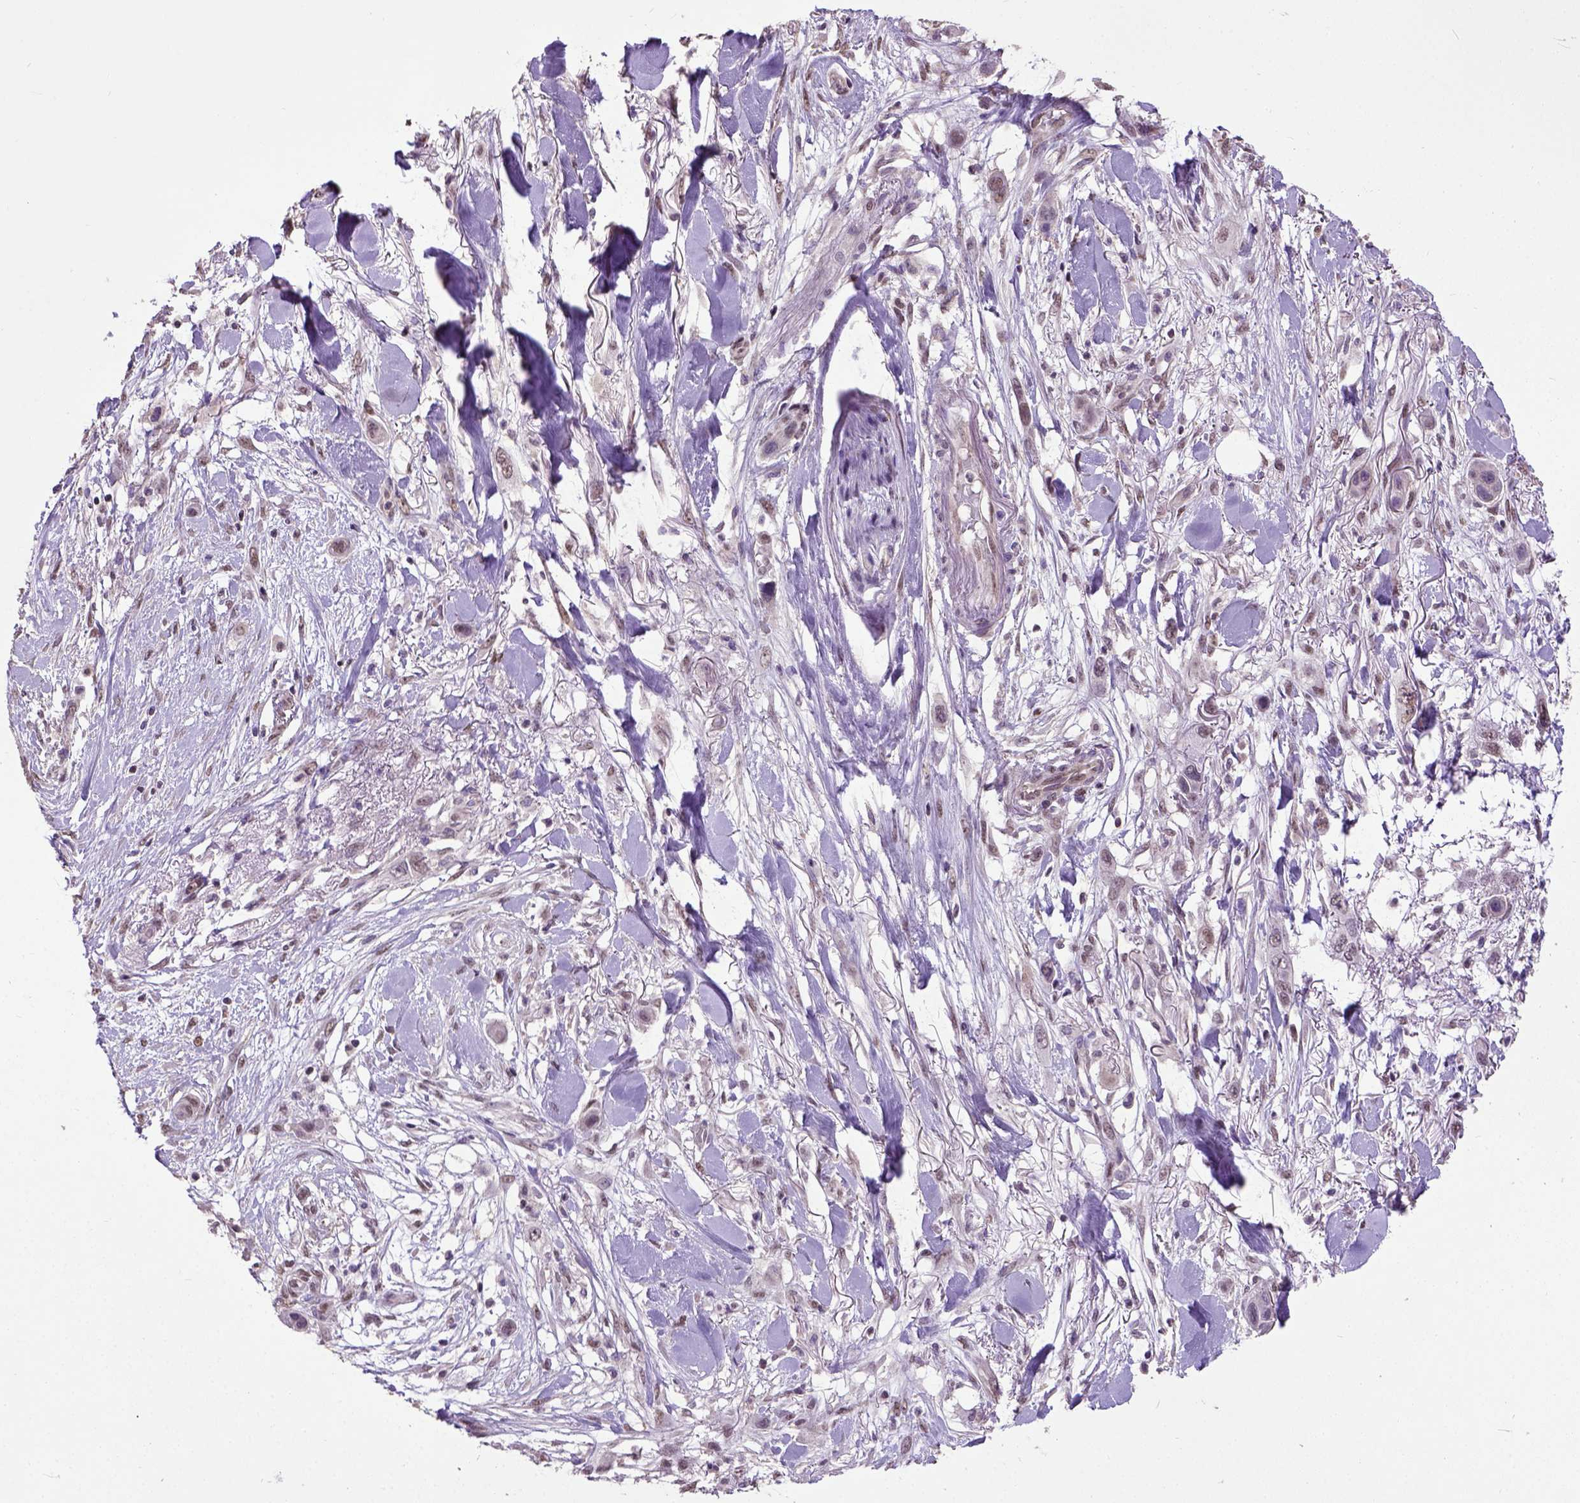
{"staining": {"intensity": "moderate", "quantity": "25%-75%", "location": "nuclear"}, "tissue": "skin cancer", "cell_type": "Tumor cells", "image_type": "cancer", "snomed": [{"axis": "morphology", "description": "Squamous cell carcinoma, NOS"}, {"axis": "topography", "description": "Skin"}], "caption": "Skin cancer stained for a protein displays moderate nuclear positivity in tumor cells. Using DAB (3,3'-diaminobenzidine) (brown) and hematoxylin (blue) stains, captured at high magnification using brightfield microscopy.", "gene": "UBA3", "patient": {"sex": "male", "age": 79}}